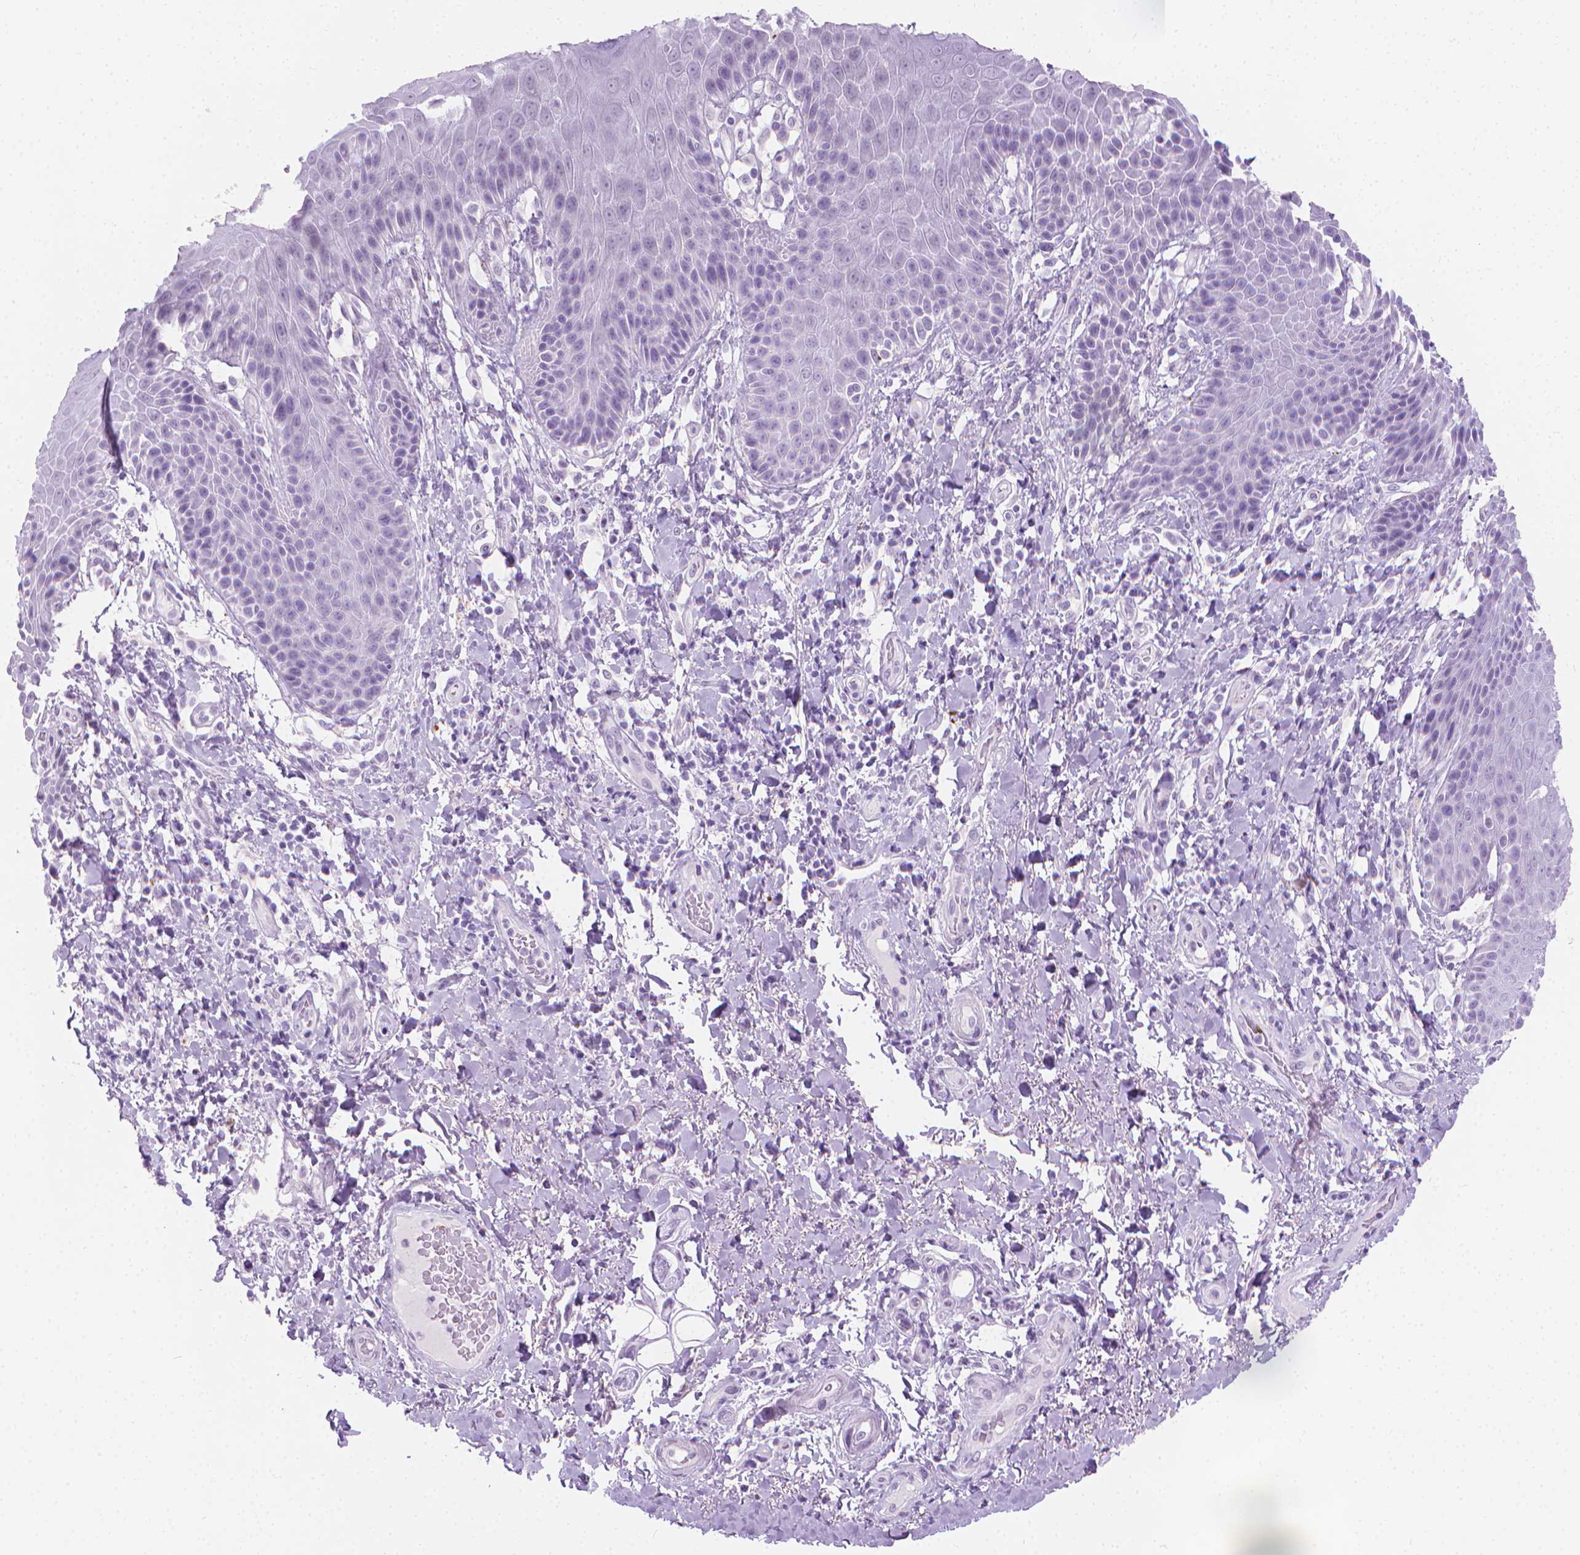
{"staining": {"intensity": "negative", "quantity": "none", "location": "none"}, "tissue": "skin", "cell_type": "Epidermal cells", "image_type": "normal", "snomed": [{"axis": "morphology", "description": "Normal tissue, NOS"}, {"axis": "topography", "description": "Anal"}, {"axis": "topography", "description": "Peripheral nerve tissue"}], "caption": "IHC of benign skin displays no positivity in epidermal cells. (Stains: DAB (3,3'-diaminobenzidine) IHC with hematoxylin counter stain, Microscopy: brightfield microscopy at high magnification).", "gene": "CFAP52", "patient": {"sex": "male", "age": 51}}